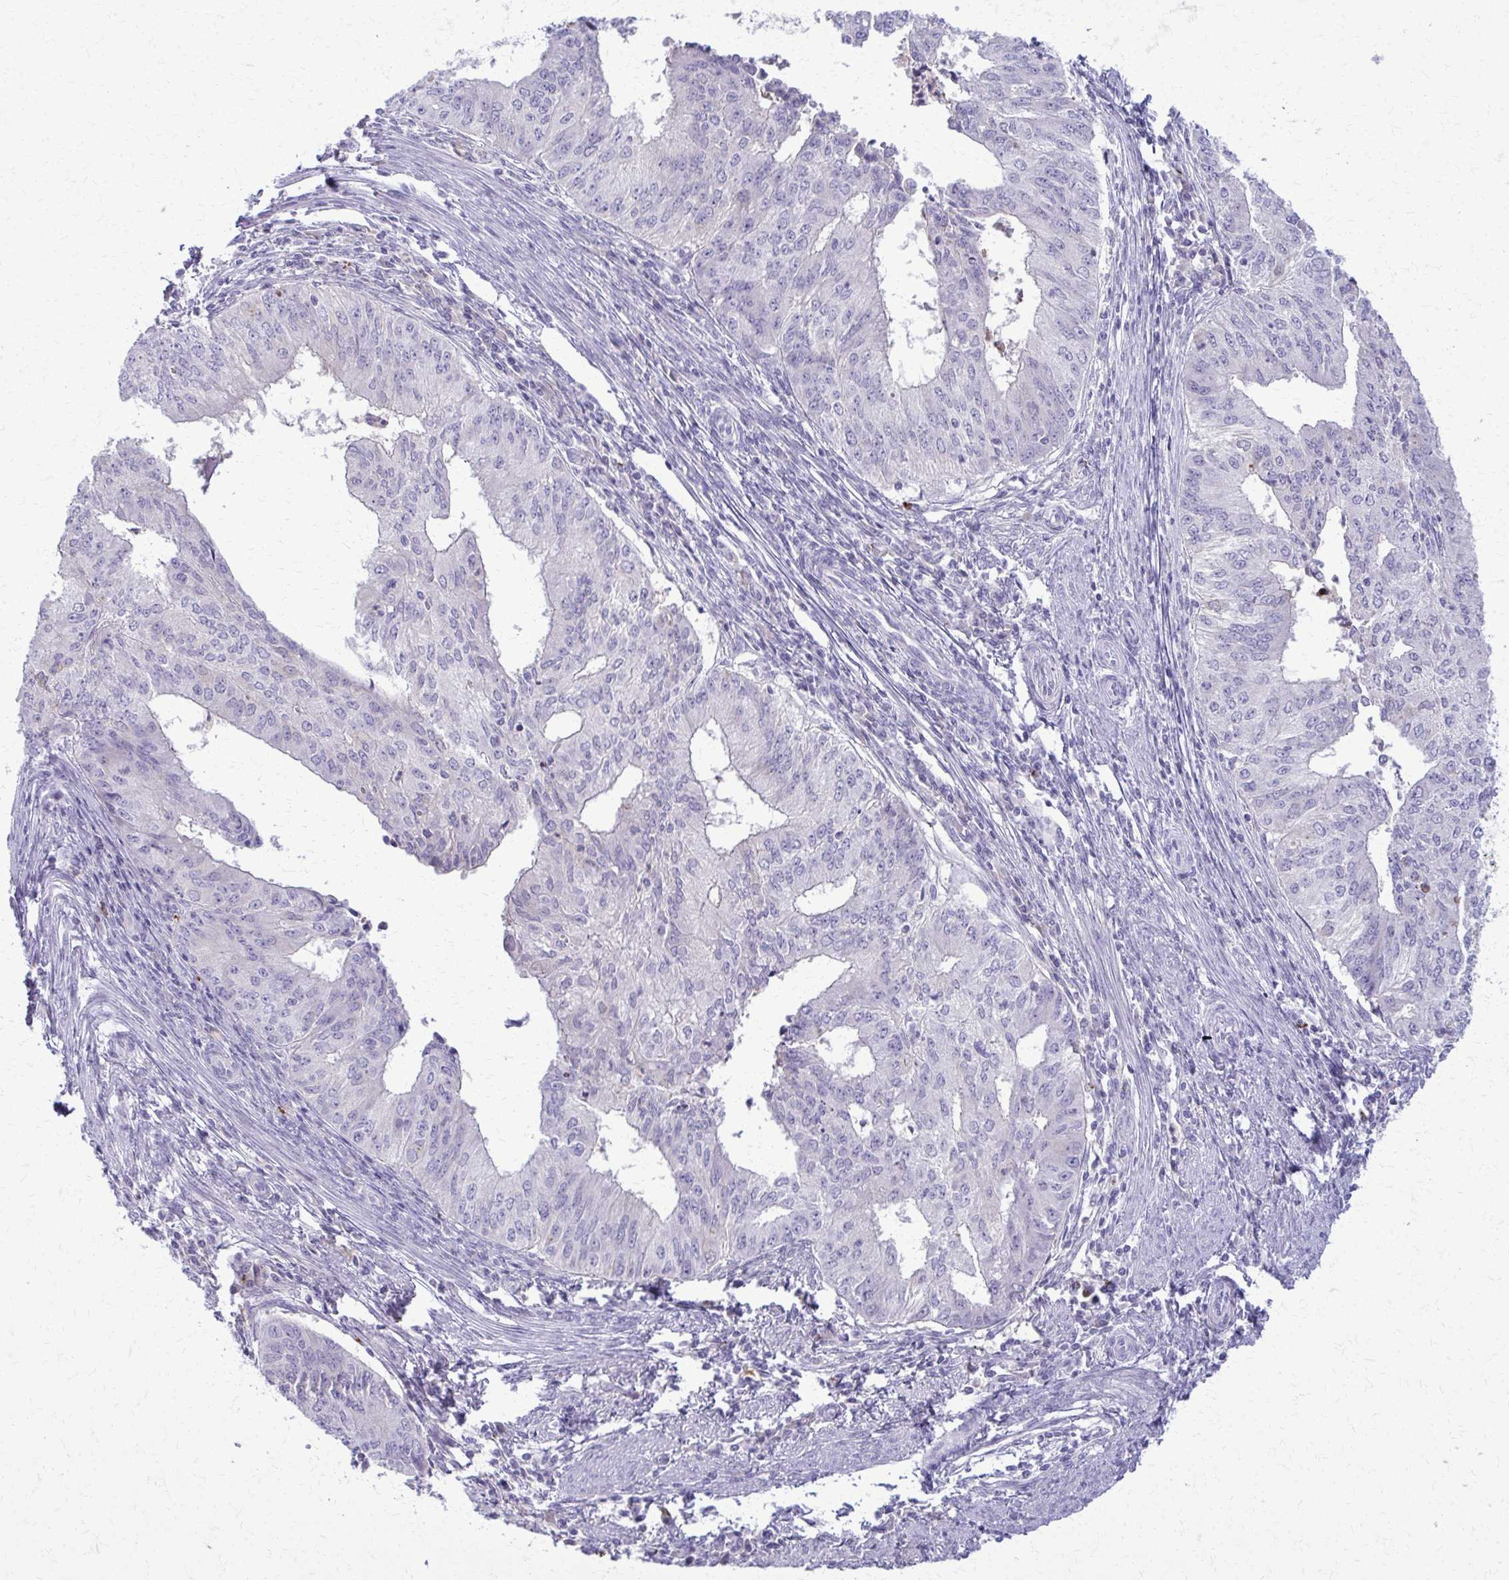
{"staining": {"intensity": "negative", "quantity": "none", "location": "none"}, "tissue": "endometrial cancer", "cell_type": "Tumor cells", "image_type": "cancer", "snomed": [{"axis": "morphology", "description": "Adenocarcinoma, NOS"}, {"axis": "topography", "description": "Endometrium"}], "caption": "Protein analysis of endometrial cancer reveals no significant staining in tumor cells.", "gene": "OR4M1", "patient": {"sex": "female", "age": 50}}